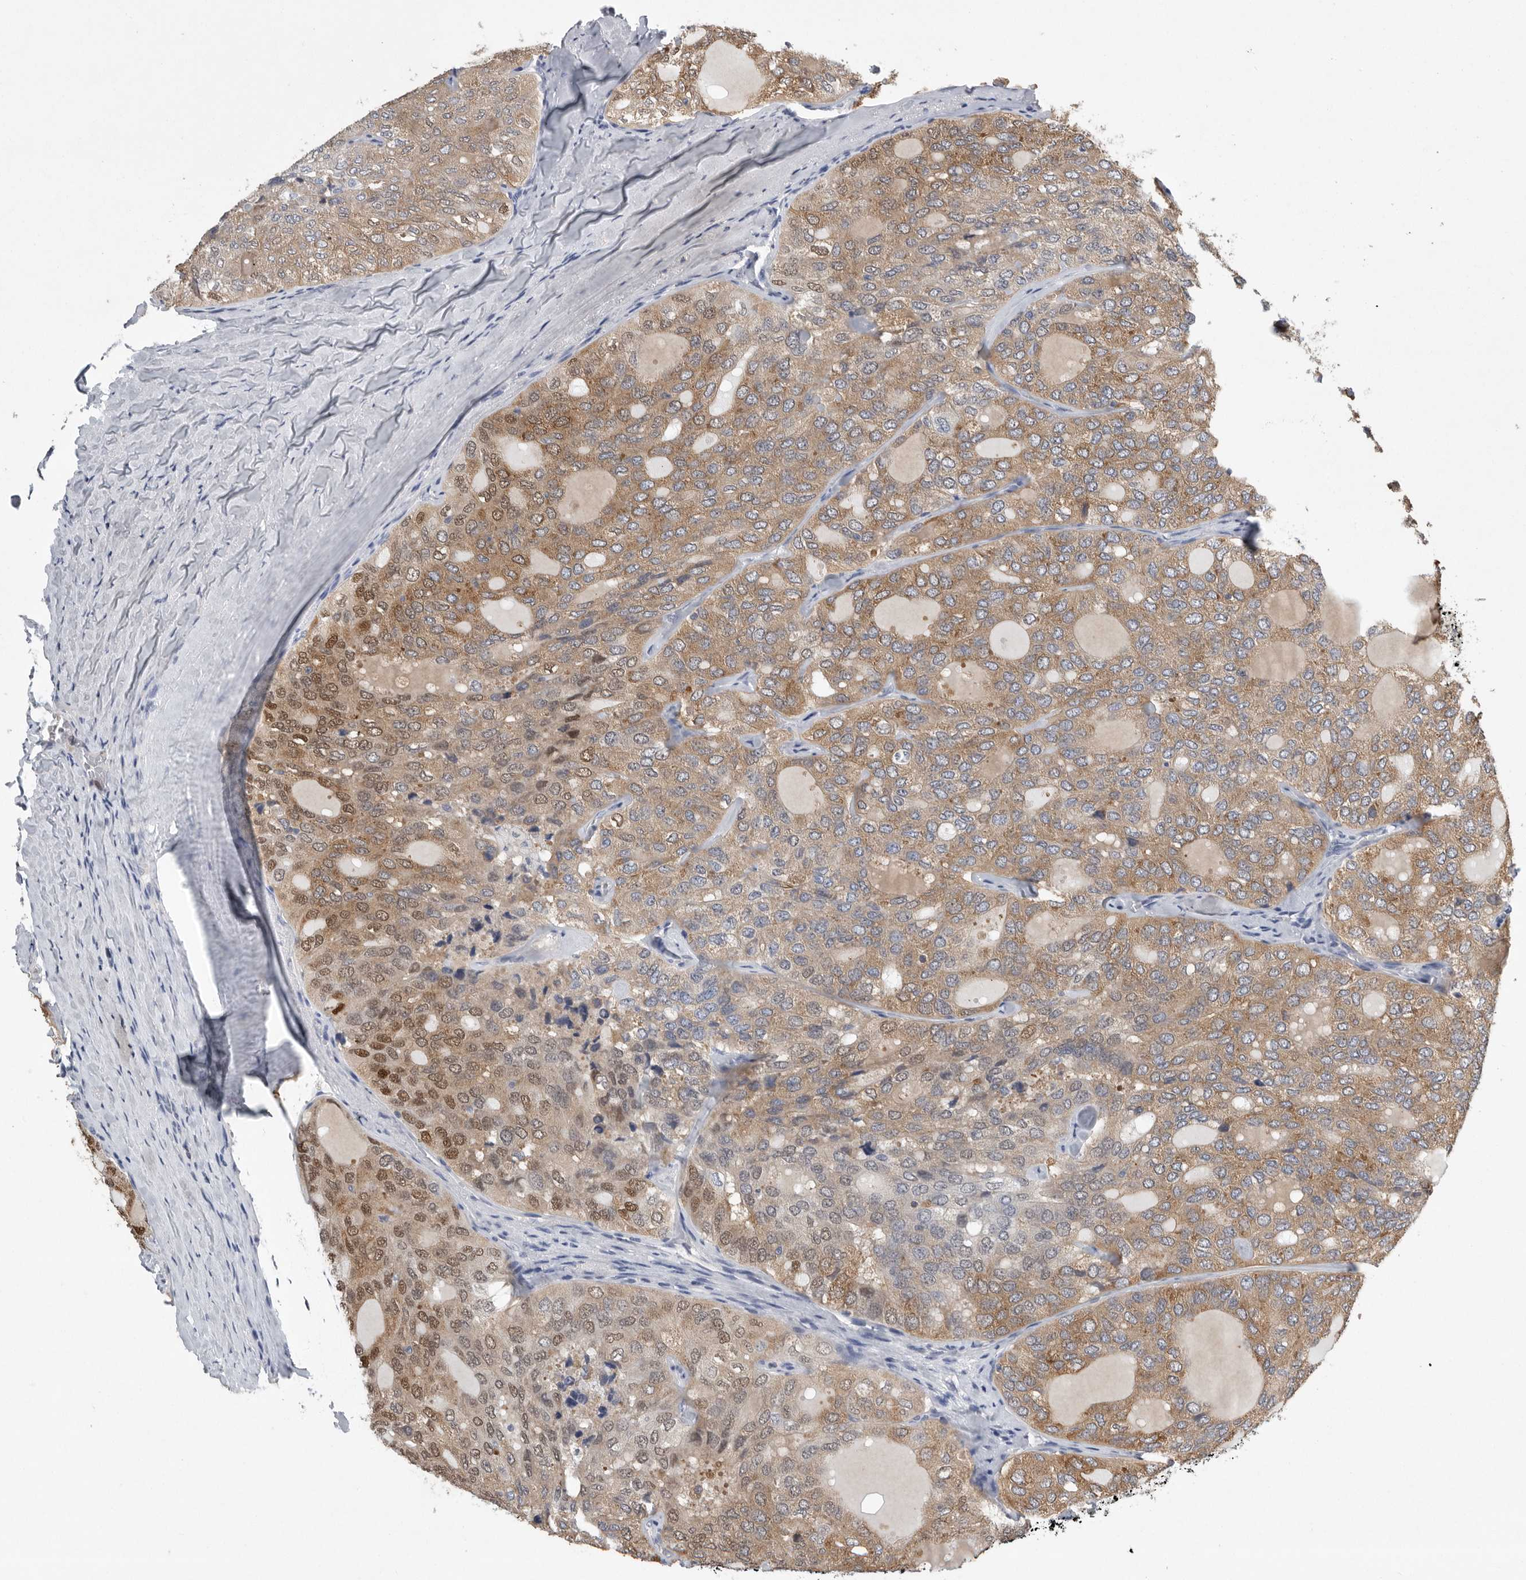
{"staining": {"intensity": "moderate", "quantity": ">75%", "location": "cytoplasmic/membranous,nuclear"}, "tissue": "thyroid cancer", "cell_type": "Tumor cells", "image_type": "cancer", "snomed": [{"axis": "morphology", "description": "Follicular adenoma carcinoma, NOS"}, {"axis": "topography", "description": "Thyroid gland"}], "caption": "An image of human thyroid cancer (follicular adenoma carcinoma) stained for a protein demonstrates moderate cytoplasmic/membranous and nuclear brown staining in tumor cells.", "gene": "PDCD4", "patient": {"sex": "male", "age": 75}}